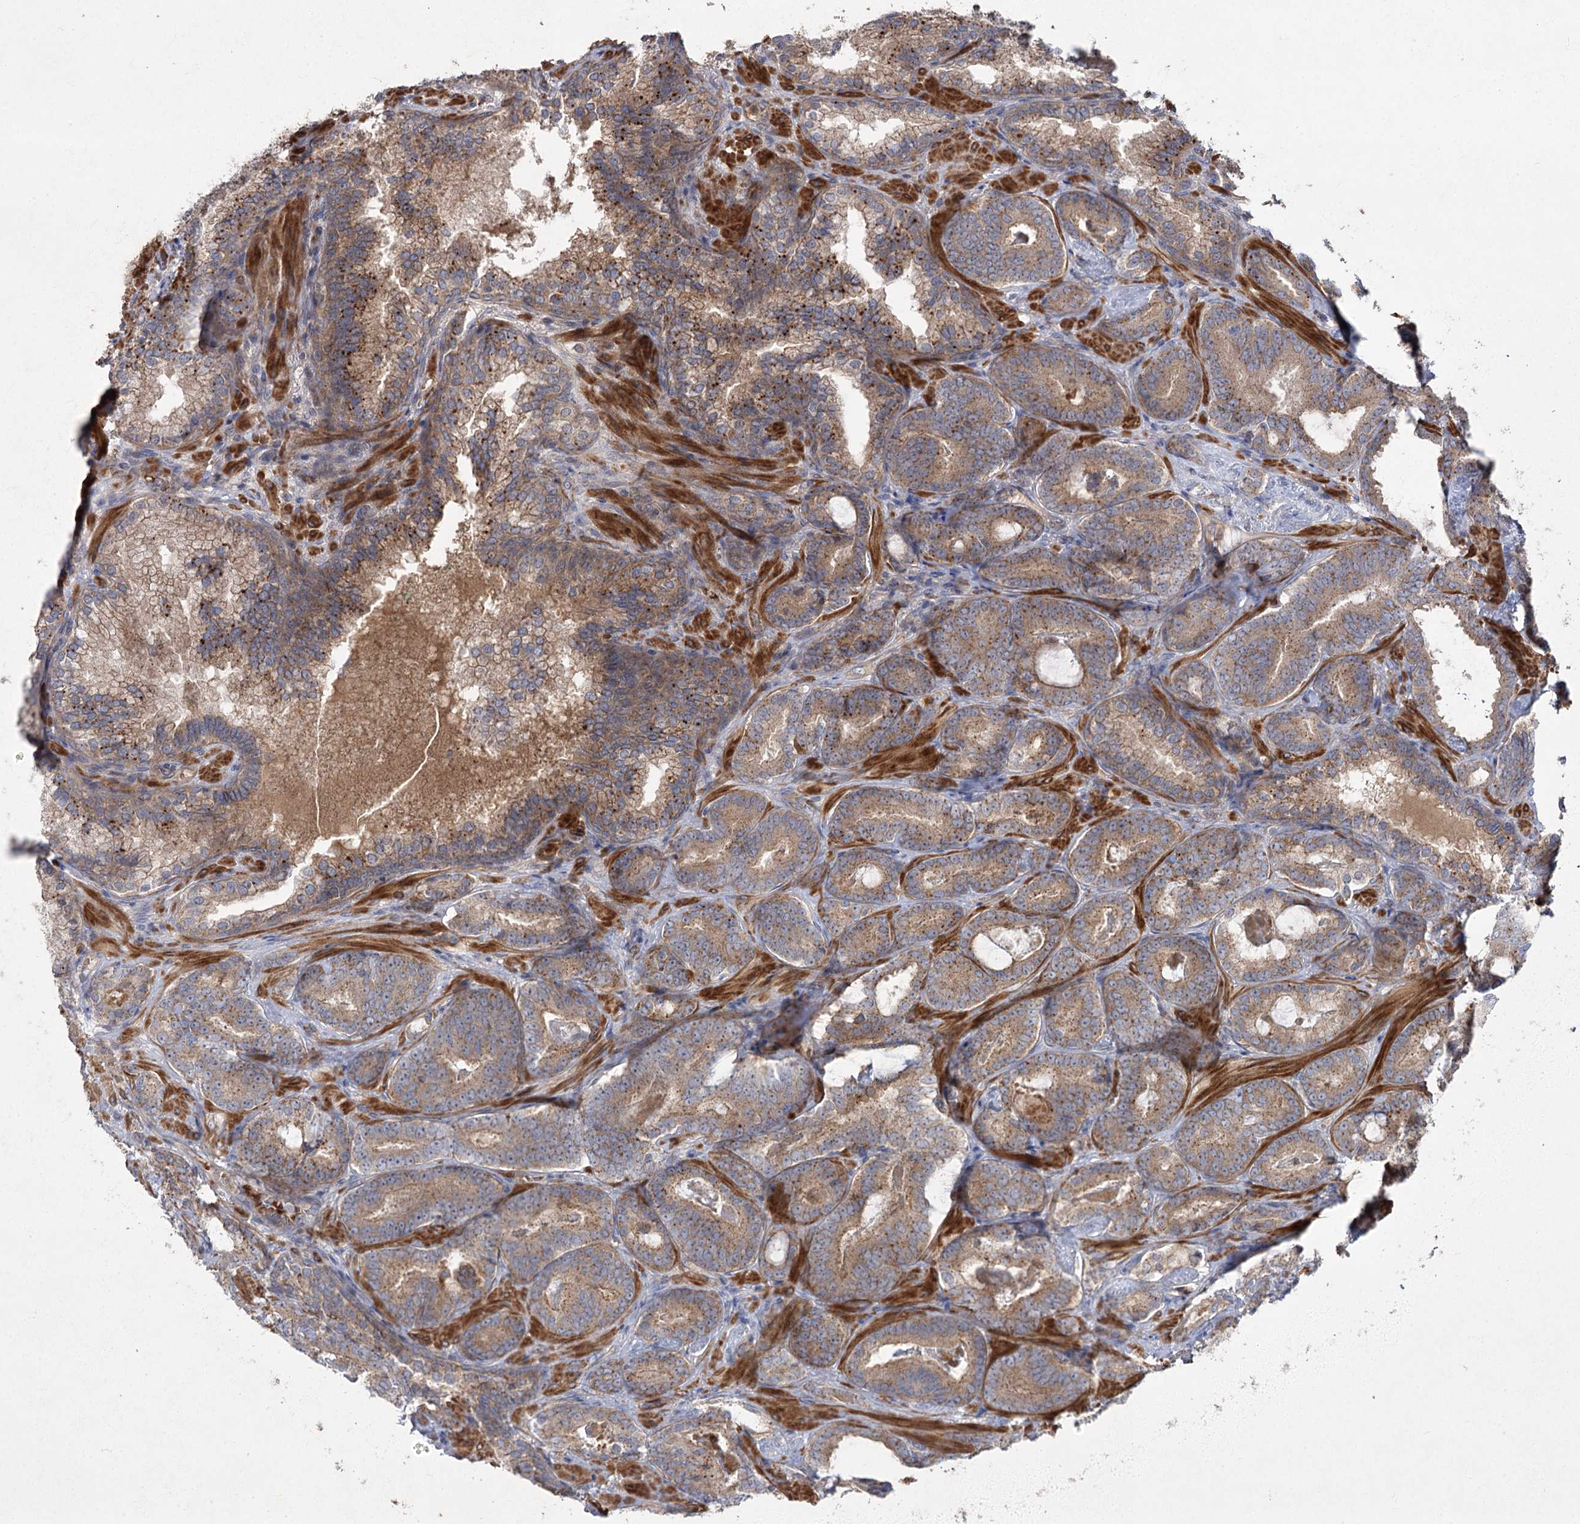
{"staining": {"intensity": "moderate", "quantity": ">75%", "location": "cytoplasmic/membranous"}, "tissue": "prostate cancer", "cell_type": "Tumor cells", "image_type": "cancer", "snomed": [{"axis": "morphology", "description": "Adenocarcinoma, Low grade"}, {"axis": "topography", "description": "Prostate"}], "caption": "Prostate cancer tissue demonstrates moderate cytoplasmic/membranous expression in about >75% of tumor cells, visualized by immunohistochemistry. The staining was performed using DAB to visualize the protein expression in brown, while the nuclei were stained in blue with hematoxylin (Magnification: 20x).", "gene": "KIAA0825", "patient": {"sex": "male", "age": 60}}